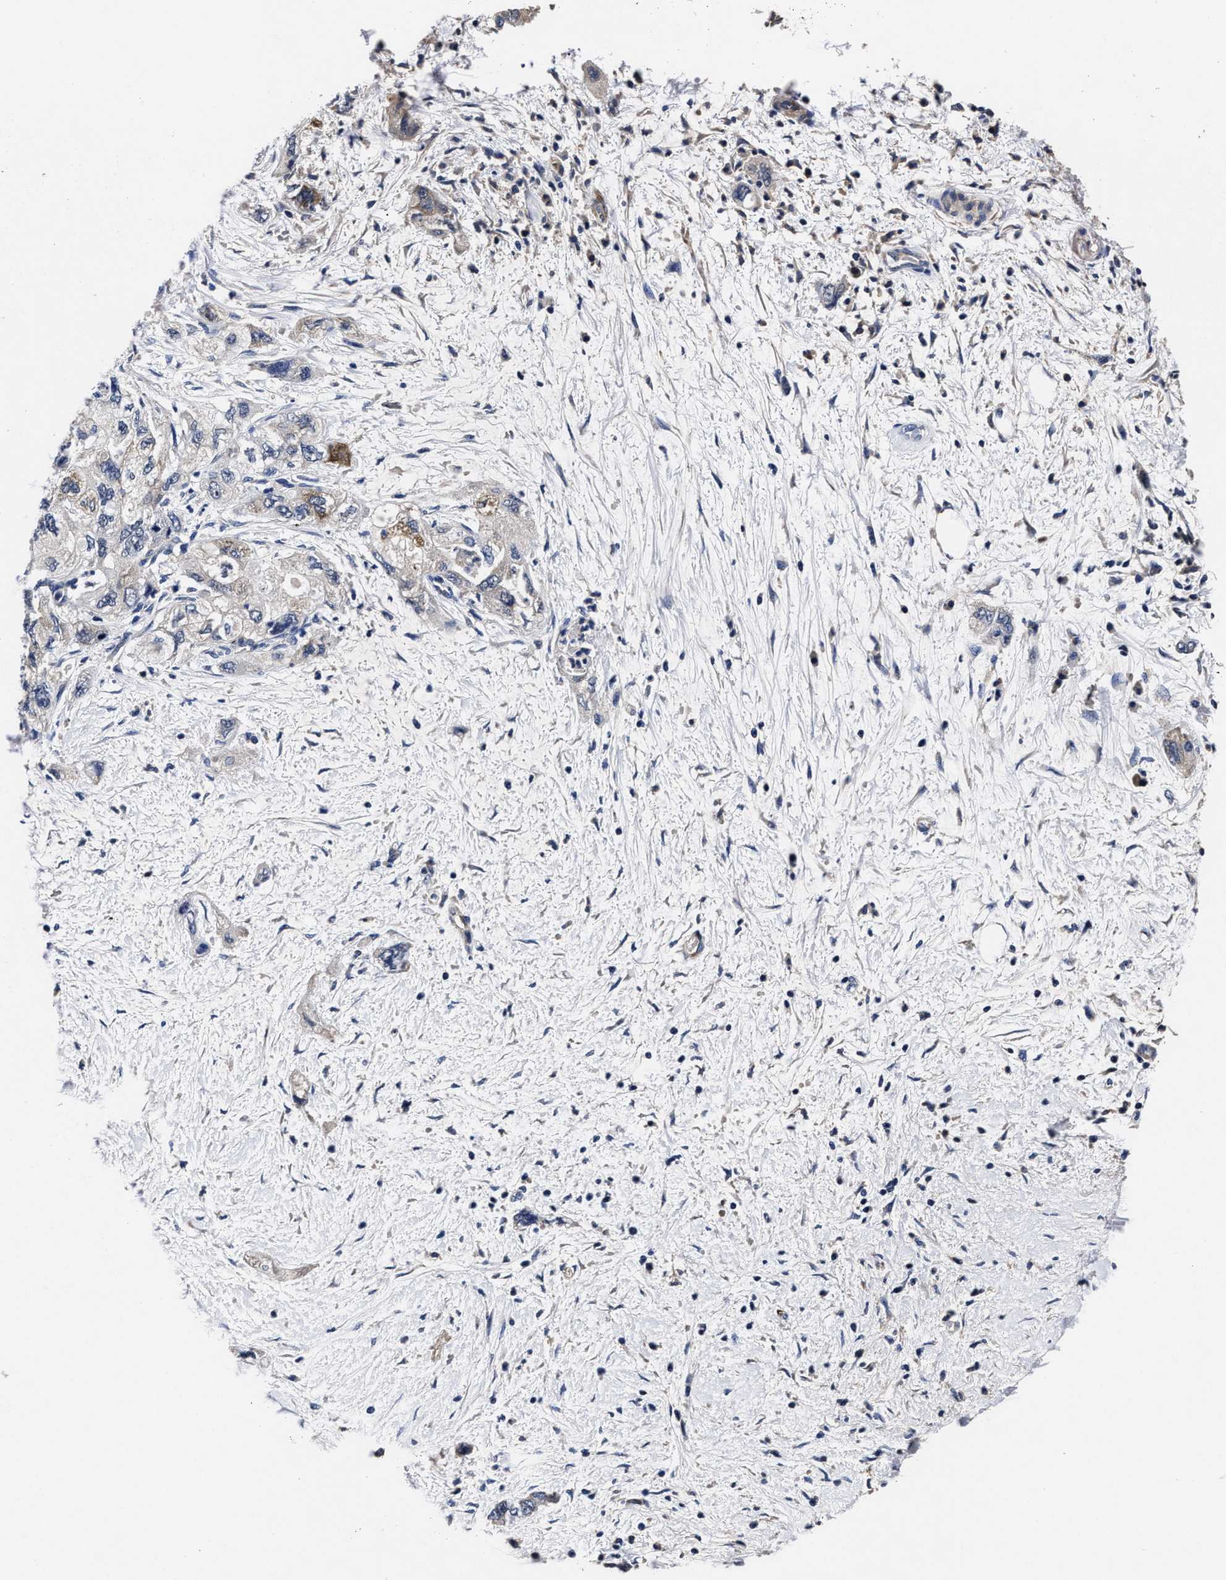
{"staining": {"intensity": "weak", "quantity": "<25%", "location": "cytoplasmic/membranous"}, "tissue": "pancreatic cancer", "cell_type": "Tumor cells", "image_type": "cancer", "snomed": [{"axis": "morphology", "description": "Adenocarcinoma, NOS"}, {"axis": "topography", "description": "Pancreas"}], "caption": "An IHC image of pancreatic cancer (adenocarcinoma) is shown. There is no staining in tumor cells of pancreatic cancer (adenocarcinoma).", "gene": "OLFML2A", "patient": {"sex": "female", "age": 73}}